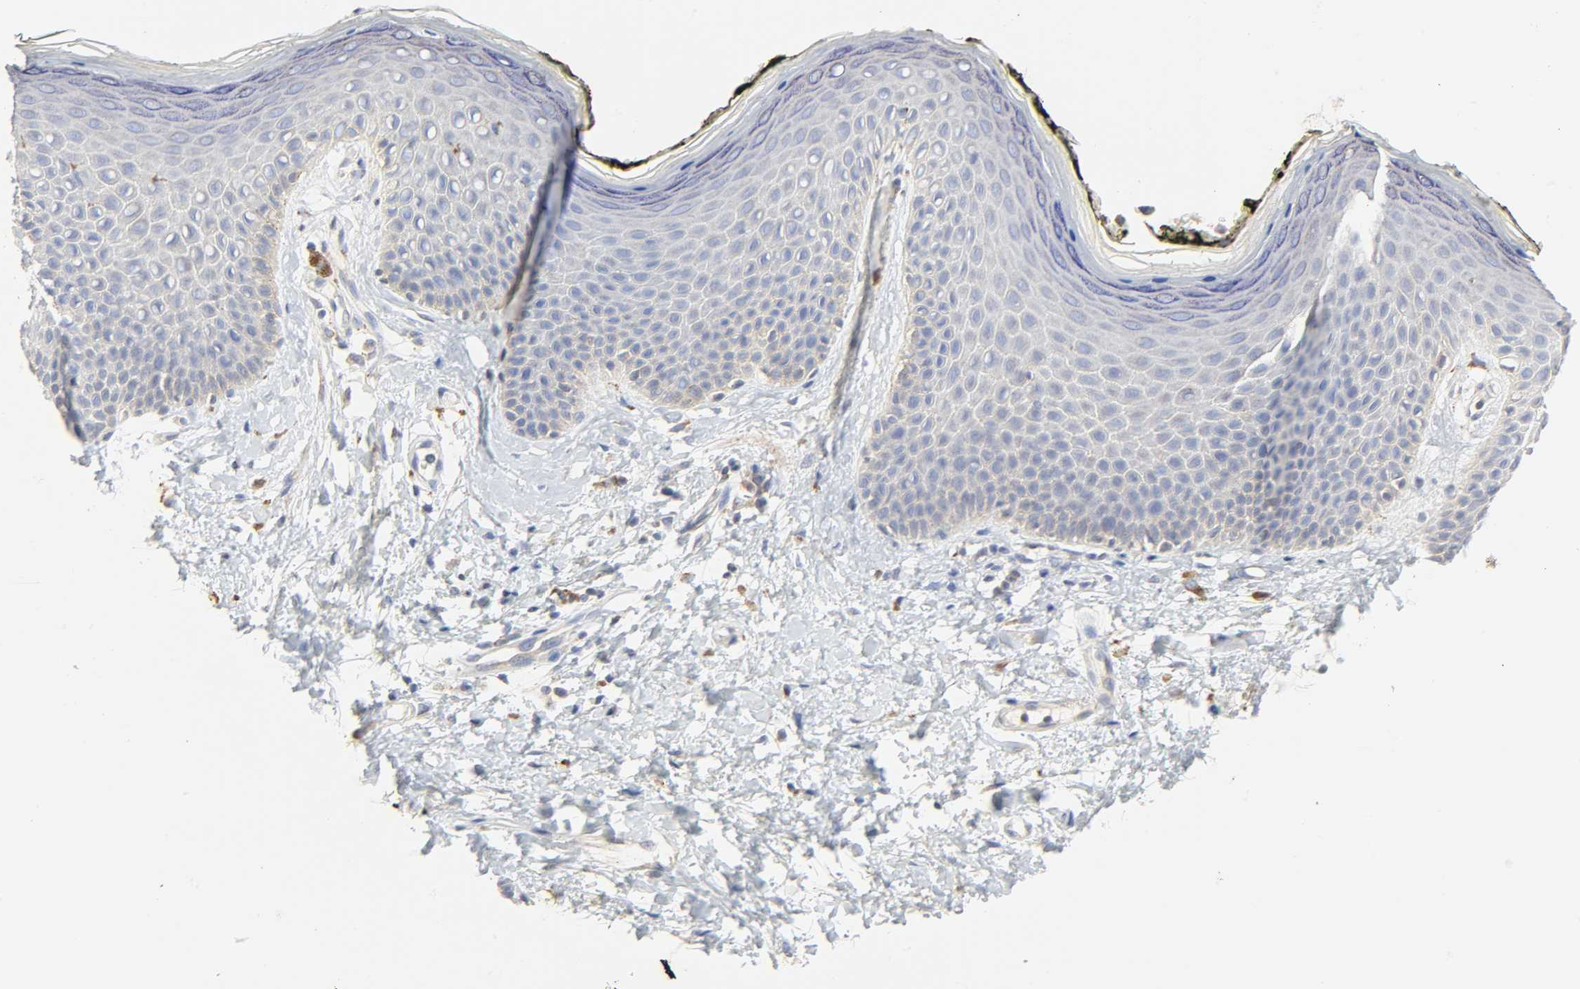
{"staining": {"intensity": "weak", "quantity": "<25%", "location": "cytoplasmic/membranous"}, "tissue": "skin", "cell_type": "Epidermal cells", "image_type": "normal", "snomed": [{"axis": "morphology", "description": "Normal tissue, NOS"}, {"axis": "morphology", "description": "Inflammation, NOS"}, {"axis": "topography", "description": "Vulva"}], "caption": "DAB (3,3'-diaminobenzidine) immunohistochemical staining of benign human skin demonstrates no significant expression in epidermal cells. Nuclei are stained in blue.", "gene": "CAMK2A", "patient": {"sex": "female", "age": 84}}